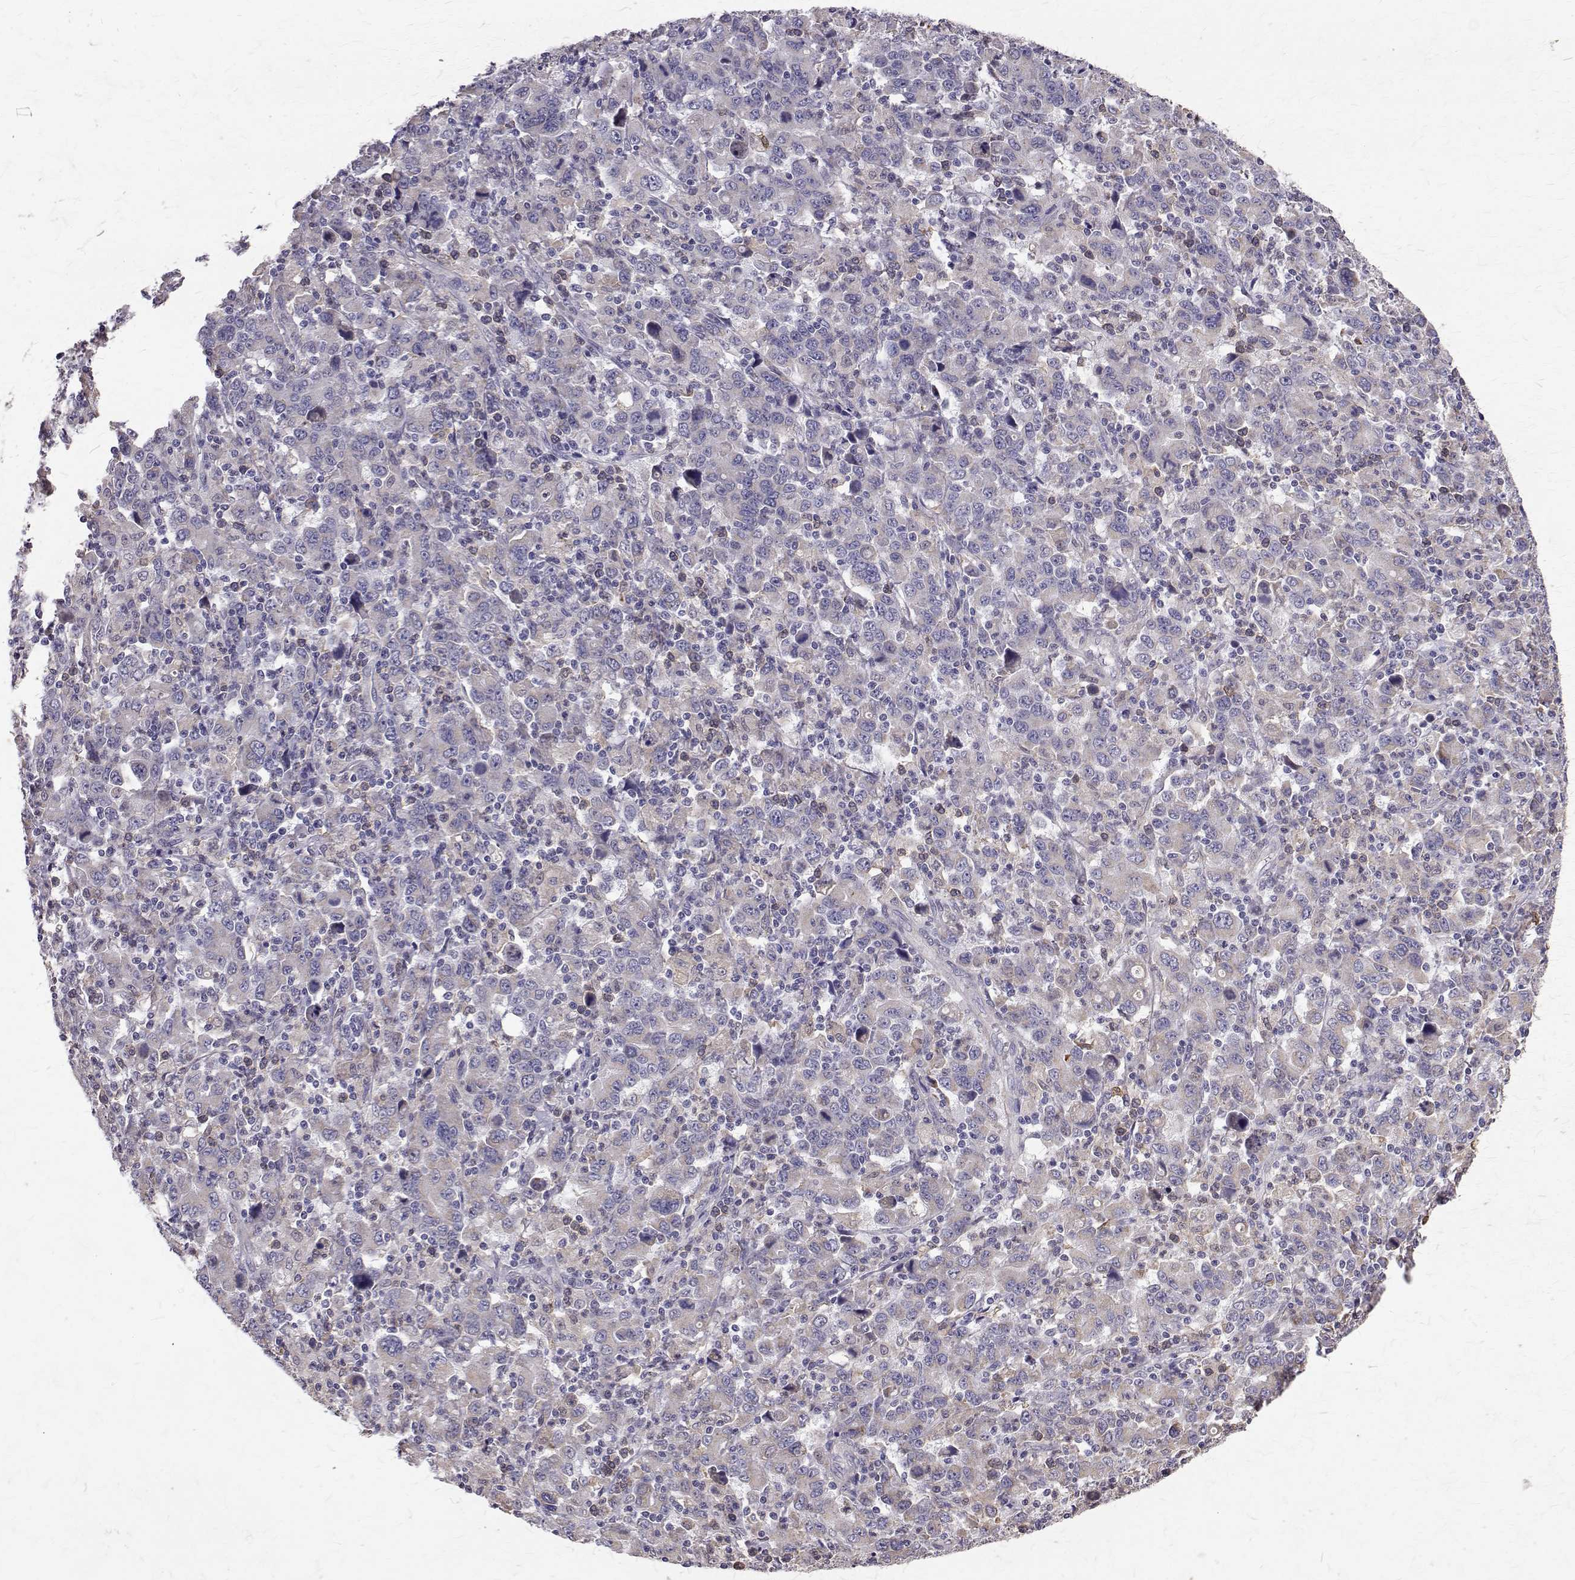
{"staining": {"intensity": "negative", "quantity": "none", "location": "none"}, "tissue": "stomach cancer", "cell_type": "Tumor cells", "image_type": "cancer", "snomed": [{"axis": "morphology", "description": "Adenocarcinoma, NOS"}, {"axis": "topography", "description": "Stomach, upper"}], "caption": "IHC of adenocarcinoma (stomach) reveals no staining in tumor cells.", "gene": "CCDC89", "patient": {"sex": "male", "age": 69}}